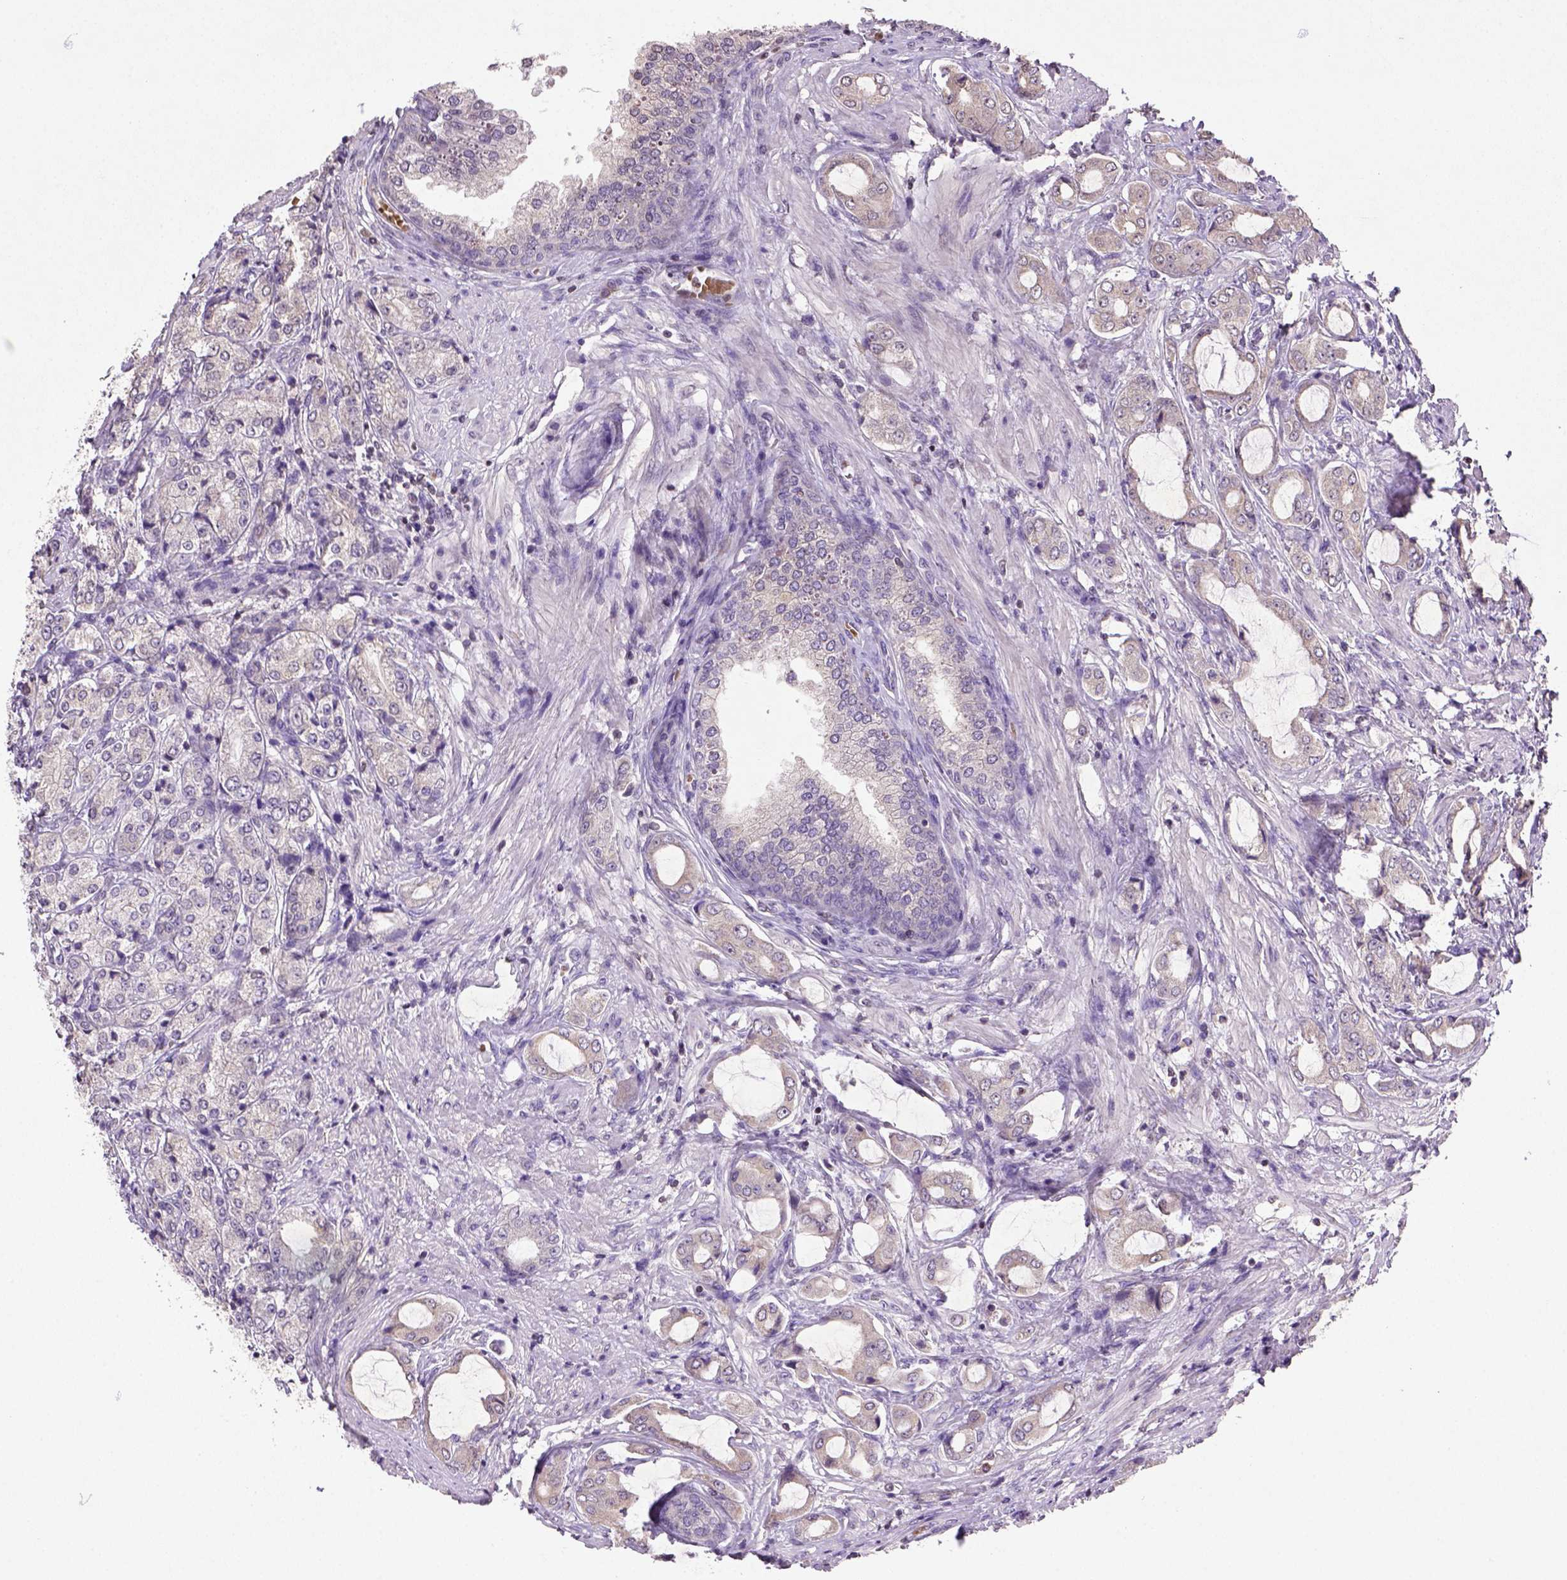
{"staining": {"intensity": "weak", "quantity": "25%-75%", "location": "cytoplasmic/membranous"}, "tissue": "prostate cancer", "cell_type": "Tumor cells", "image_type": "cancer", "snomed": [{"axis": "morphology", "description": "Adenocarcinoma, NOS"}, {"axis": "topography", "description": "Prostate"}], "caption": "Brown immunohistochemical staining in prostate cancer (adenocarcinoma) shows weak cytoplasmic/membranous staining in about 25%-75% of tumor cells.", "gene": "NUDT3", "patient": {"sex": "male", "age": 63}}